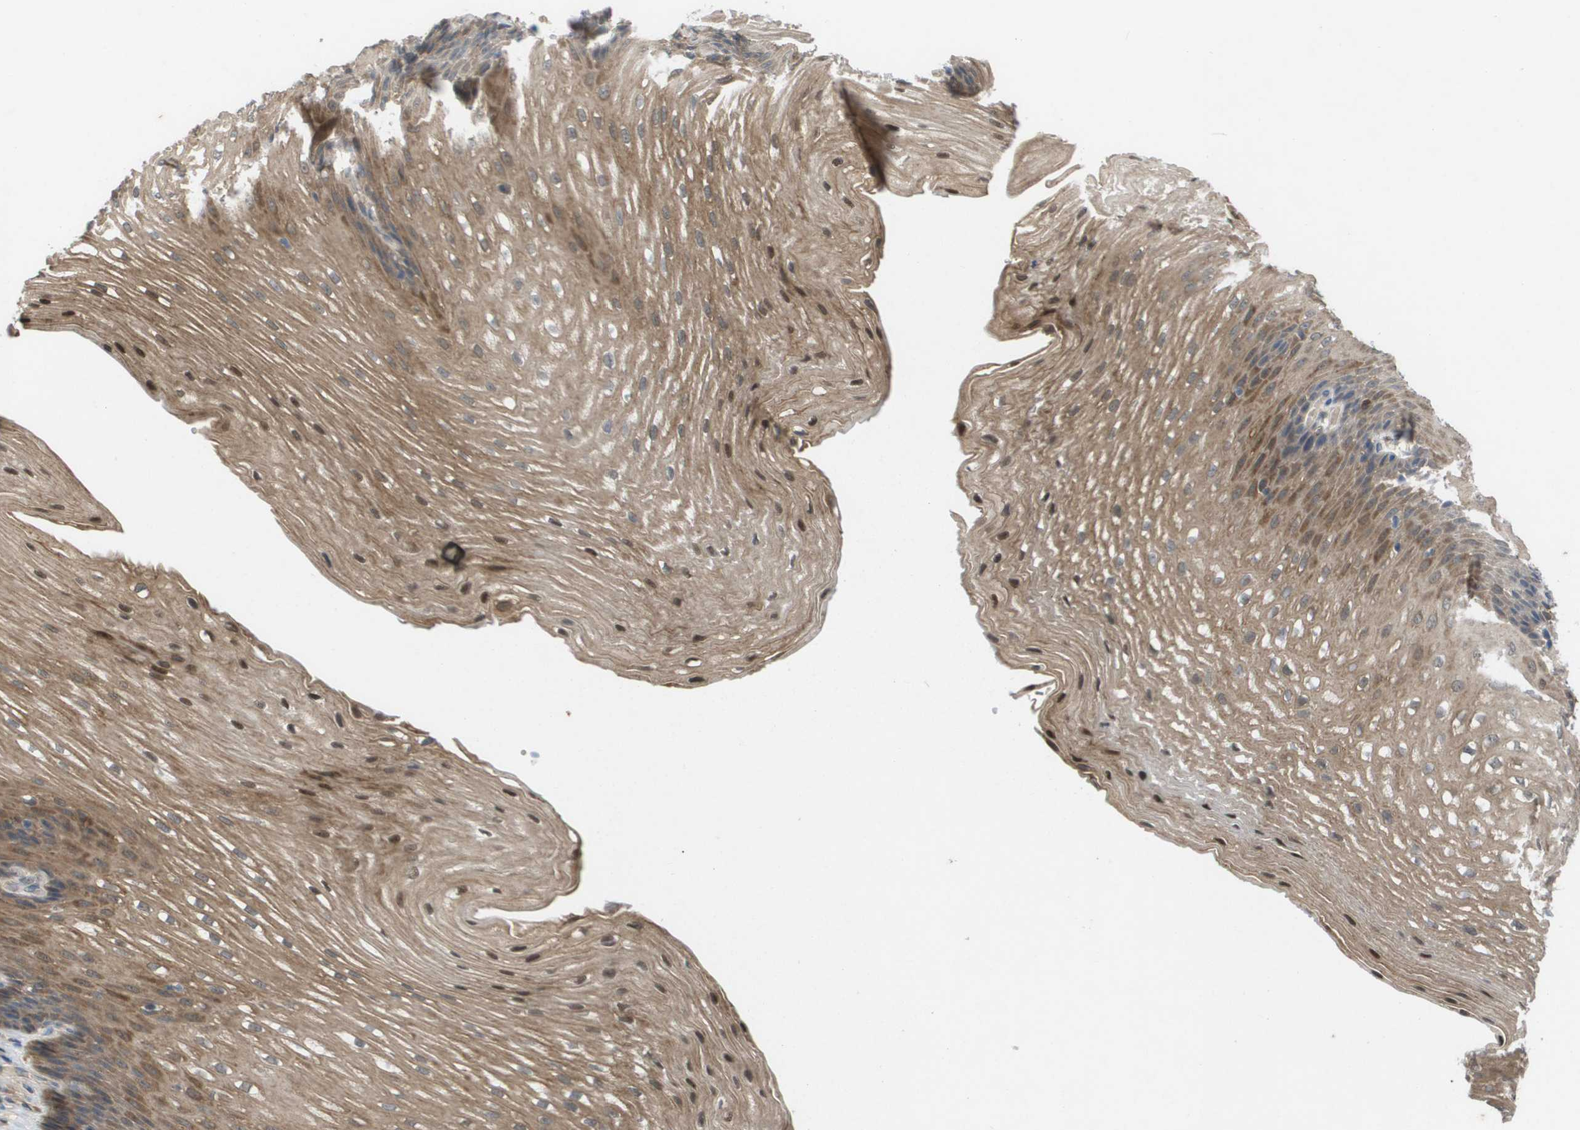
{"staining": {"intensity": "moderate", "quantity": ">75%", "location": "cytoplasmic/membranous,nuclear"}, "tissue": "esophagus", "cell_type": "Squamous epithelial cells", "image_type": "normal", "snomed": [{"axis": "morphology", "description": "Normal tissue, NOS"}, {"axis": "topography", "description": "Esophagus"}], "caption": "DAB (3,3'-diaminobenzidine) immunohistochemical staining of benign esophagus shows moderate cytoplasmic/membranous,nuclear protein staining in approximately >75% of squamous epithelial cells.", "gene": "PALD1", "patient": {"sex": "male", "age": 48}}